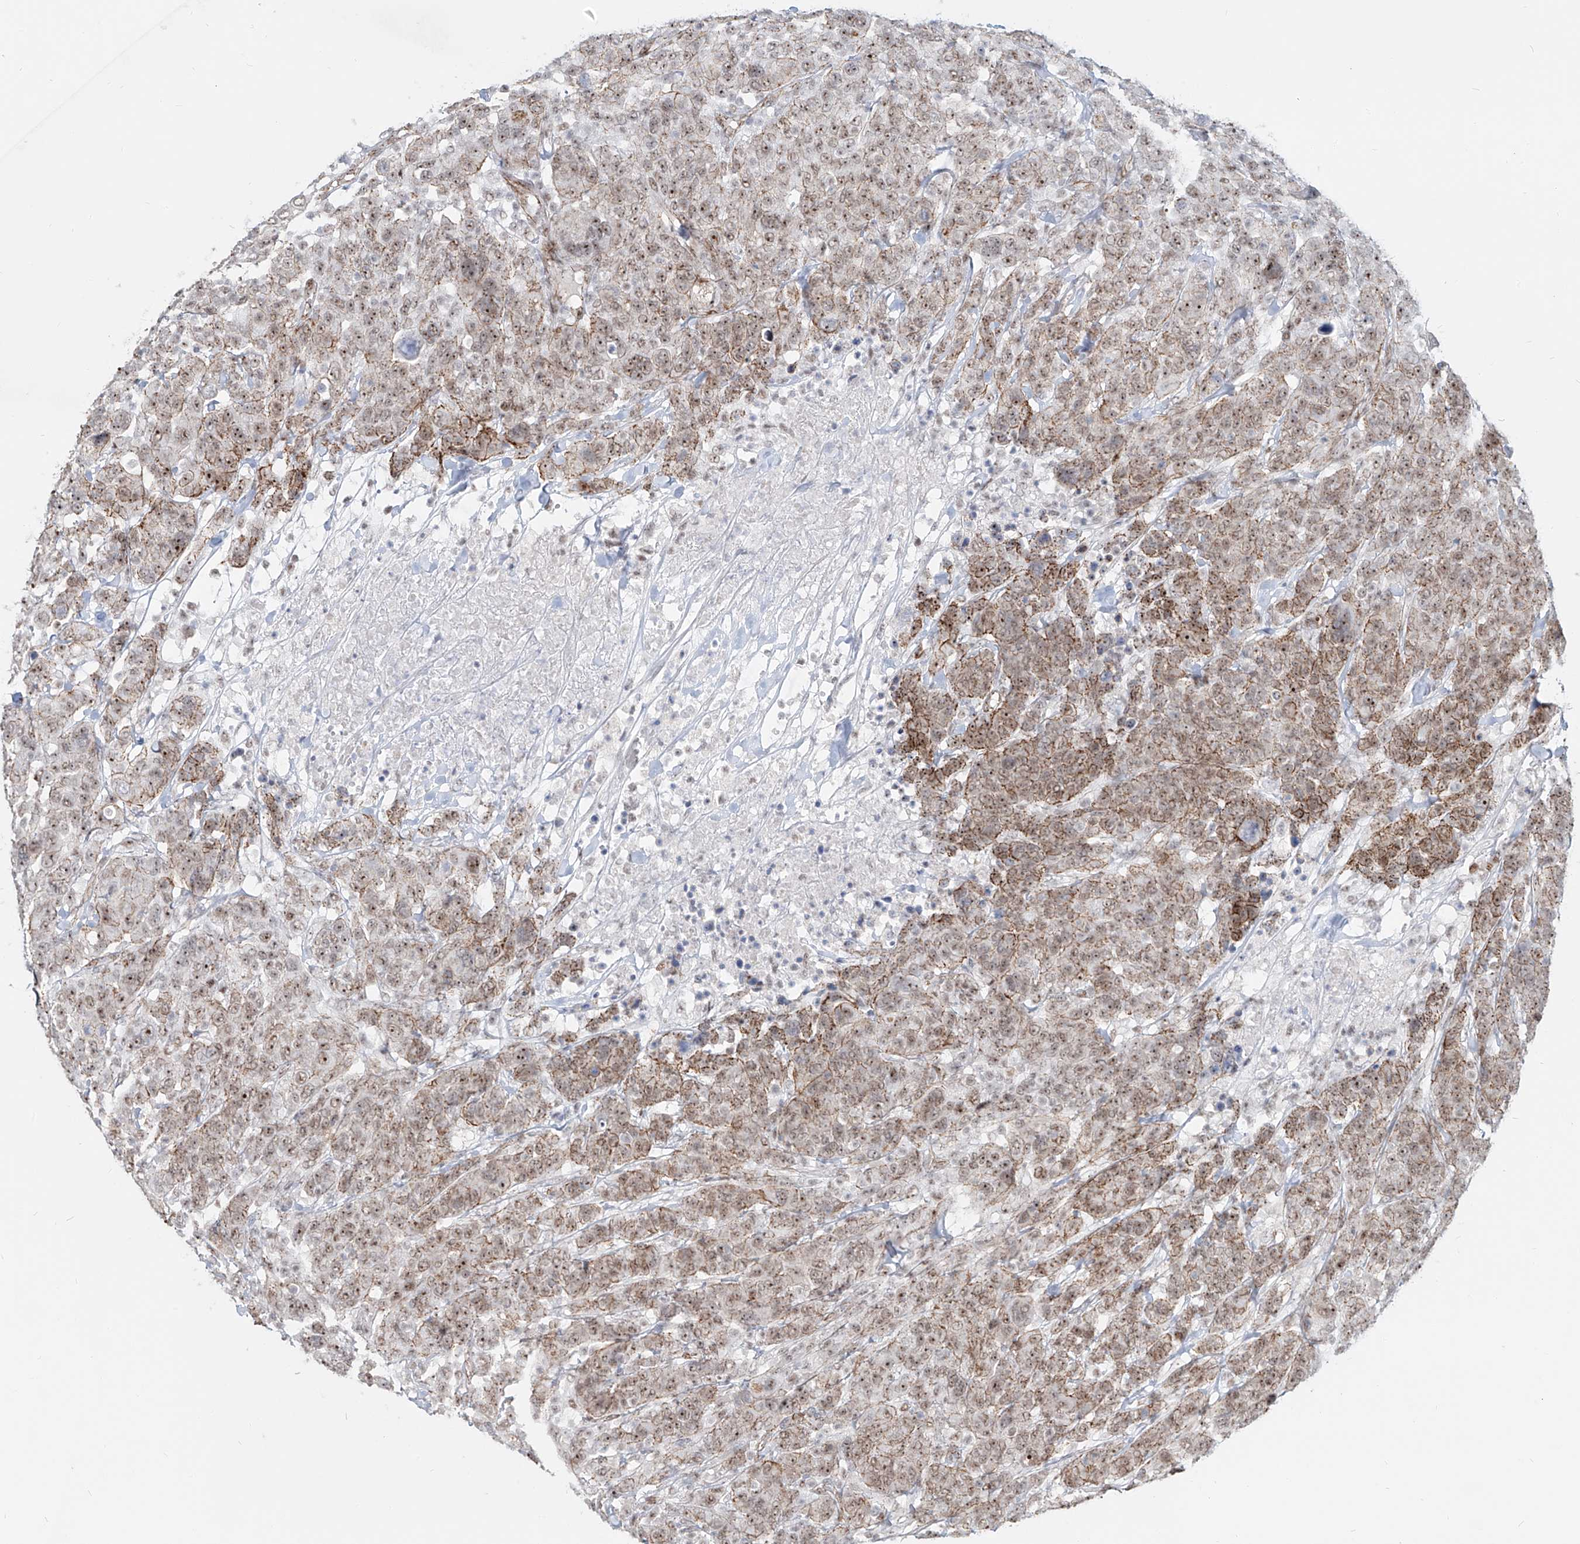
{"staining": {"intensity": "moderate", "quantity": ">75%", "location": "cytoplasmic/membranous,nuclear"}, "tissue": "breast cancer", "cell_type": "Tumor cells", "image_type": "cancer", "snomed": [{"axis": "morphology", "description": "Duct carcinoma"}, {"axis": "topography", "description": "Breast"}], "caption": "Breast invasive ductal carcinoma stained with immunohistochemistry exhibits moderate cytoplasmic/membranous and nuclear positivity in about >75% of tumor cells.", "gene": "ZNF710", "patient": {"sex": "female", "age": 37}}